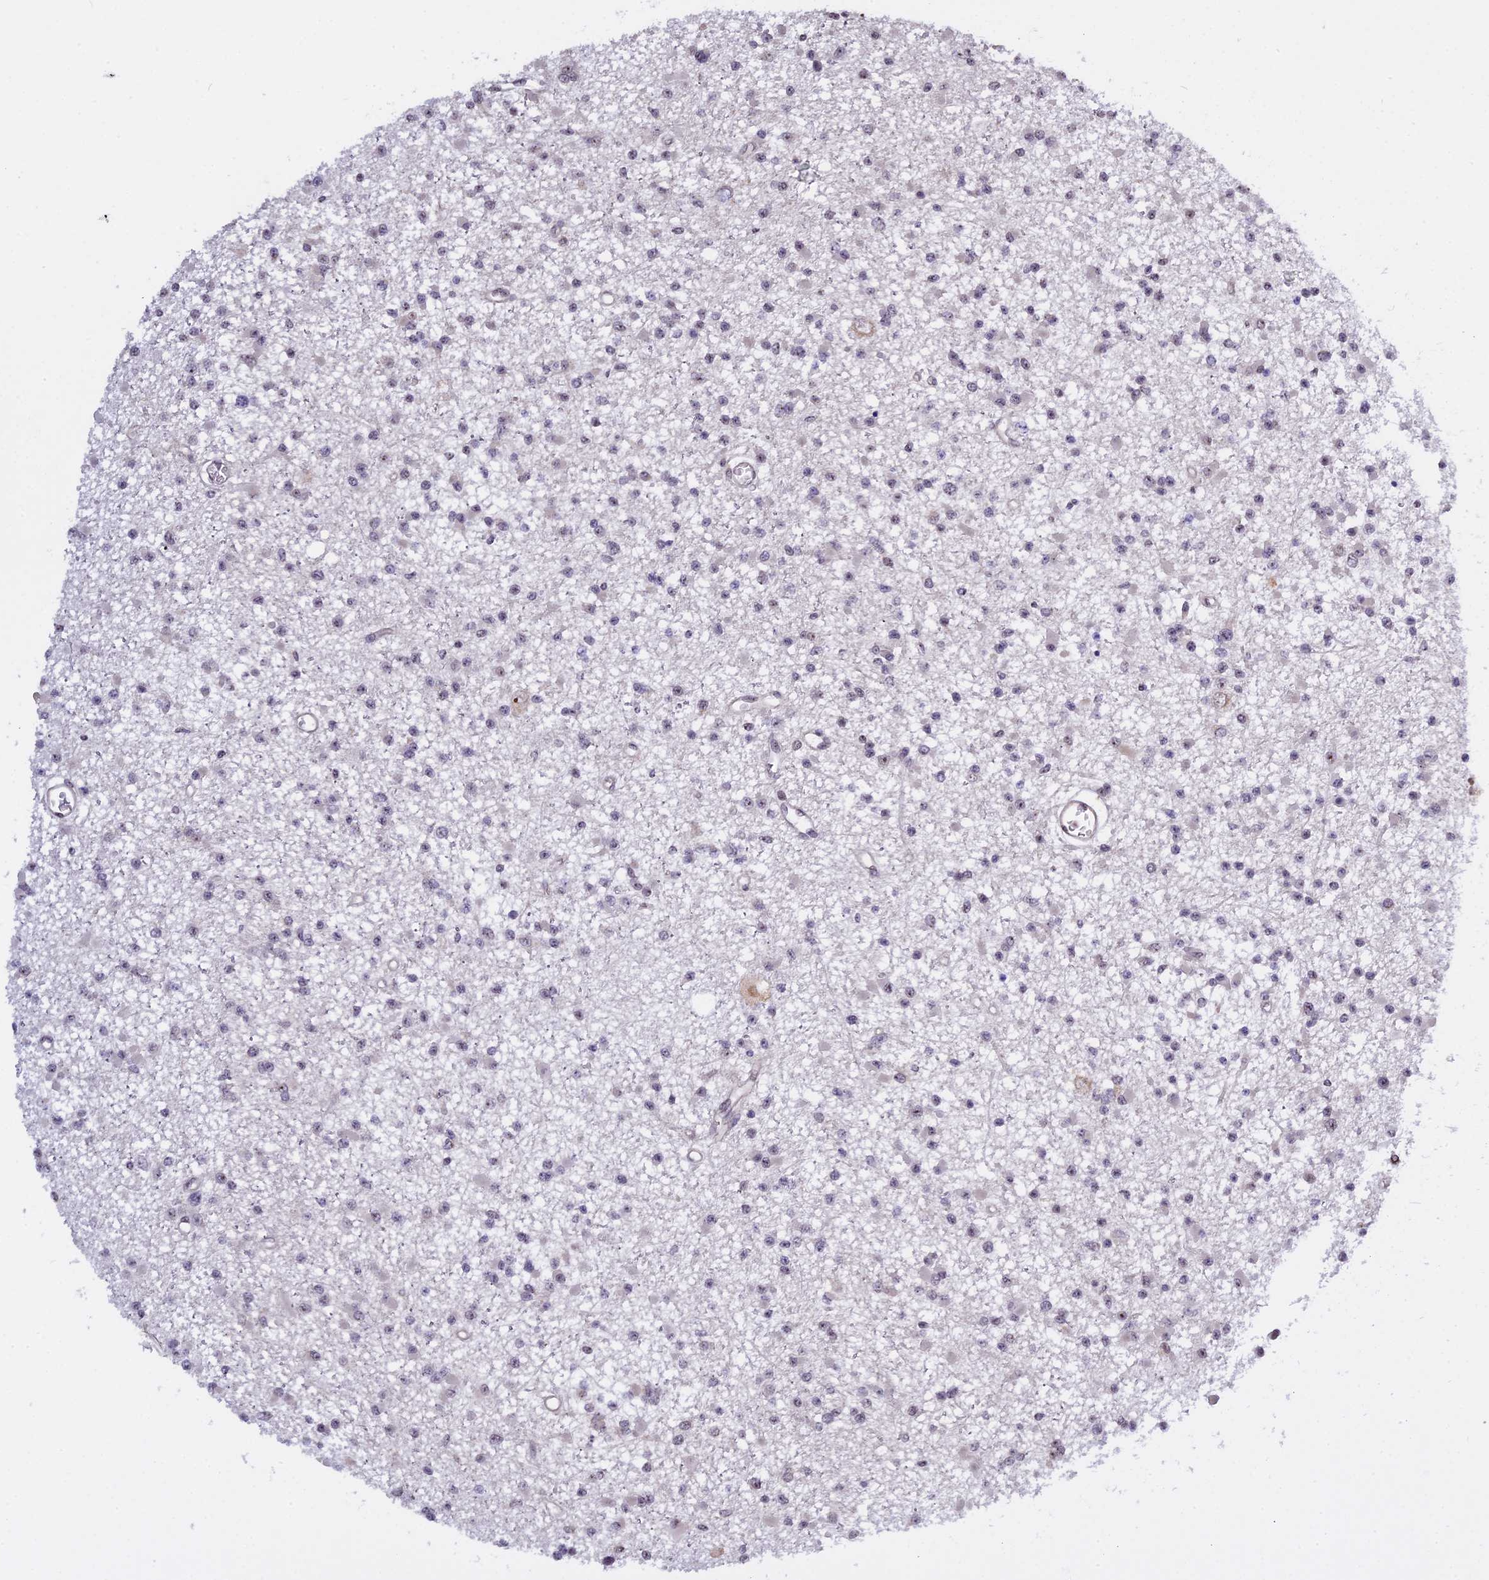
{"staining": {"intensity": "negative", "quantity": "none", "location": "none"}, "tissue": "glioma", "cell_type": "Tumor cells", "image_type": "cancer", "snomed": [{"axis": "morphology", "description": "Glioma, malignant, Low grade"}, {"axis": "topography", "description": "Brain"}], "caption": "Immunohistochemical staining of human malignant low-grade glioma exhibits no significant positivity in tumor cells.", "gene": "MGA", "patient": {"sex": "female", "age": 22}}